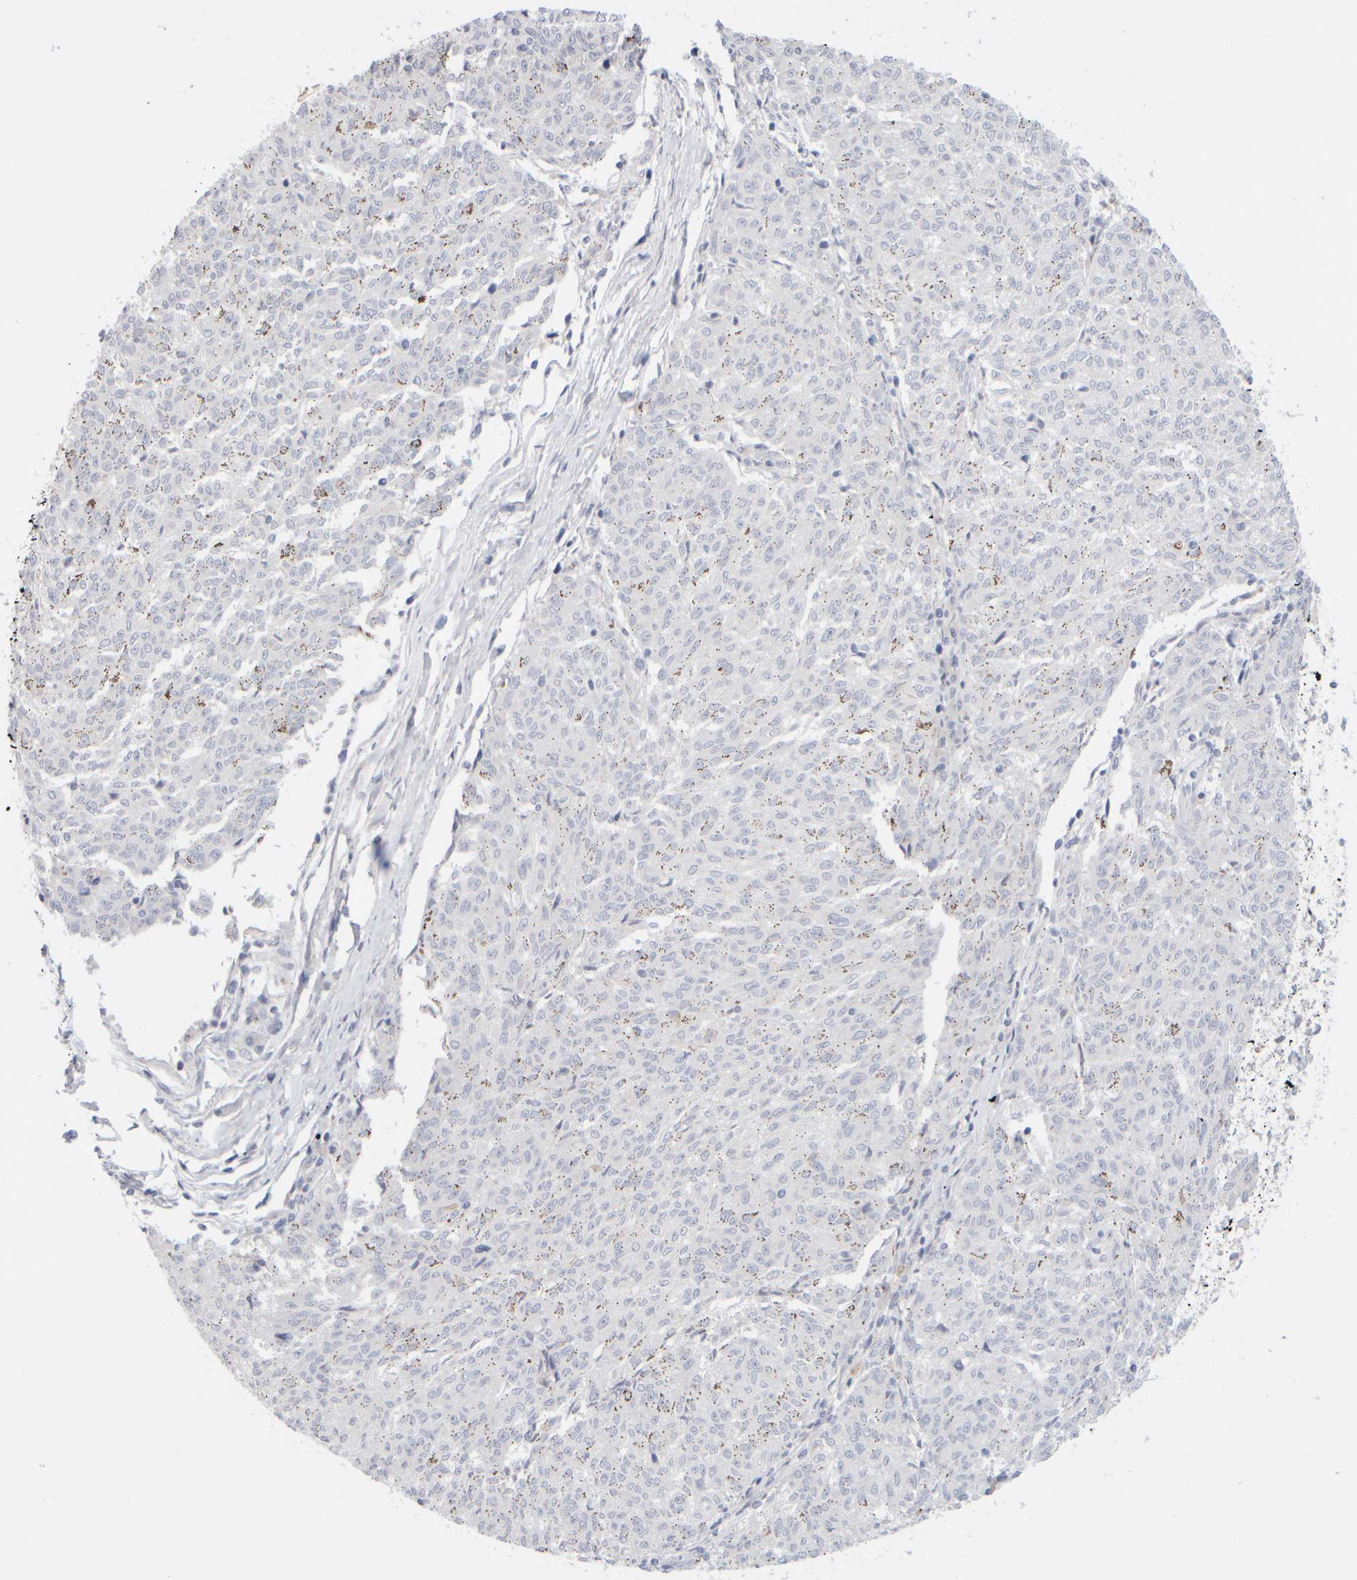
{"staining": {"intensity": "negative", "quantity": "none", "location": "none"}, "tissue": "melanoma", "cell_type": "Tumor cells", "image_type": "cancer", "snomed": [{"axis": "morphology", "description": "Malignant melanoma, NOS"}, {"axis": "topography", "description": "Skin"}], "caption": "The histopathology image reveals no significant staining in tumor cells of malignant melanoma.", "gene": "GOPC", "patient": {"sex": "female", "age": 72}}